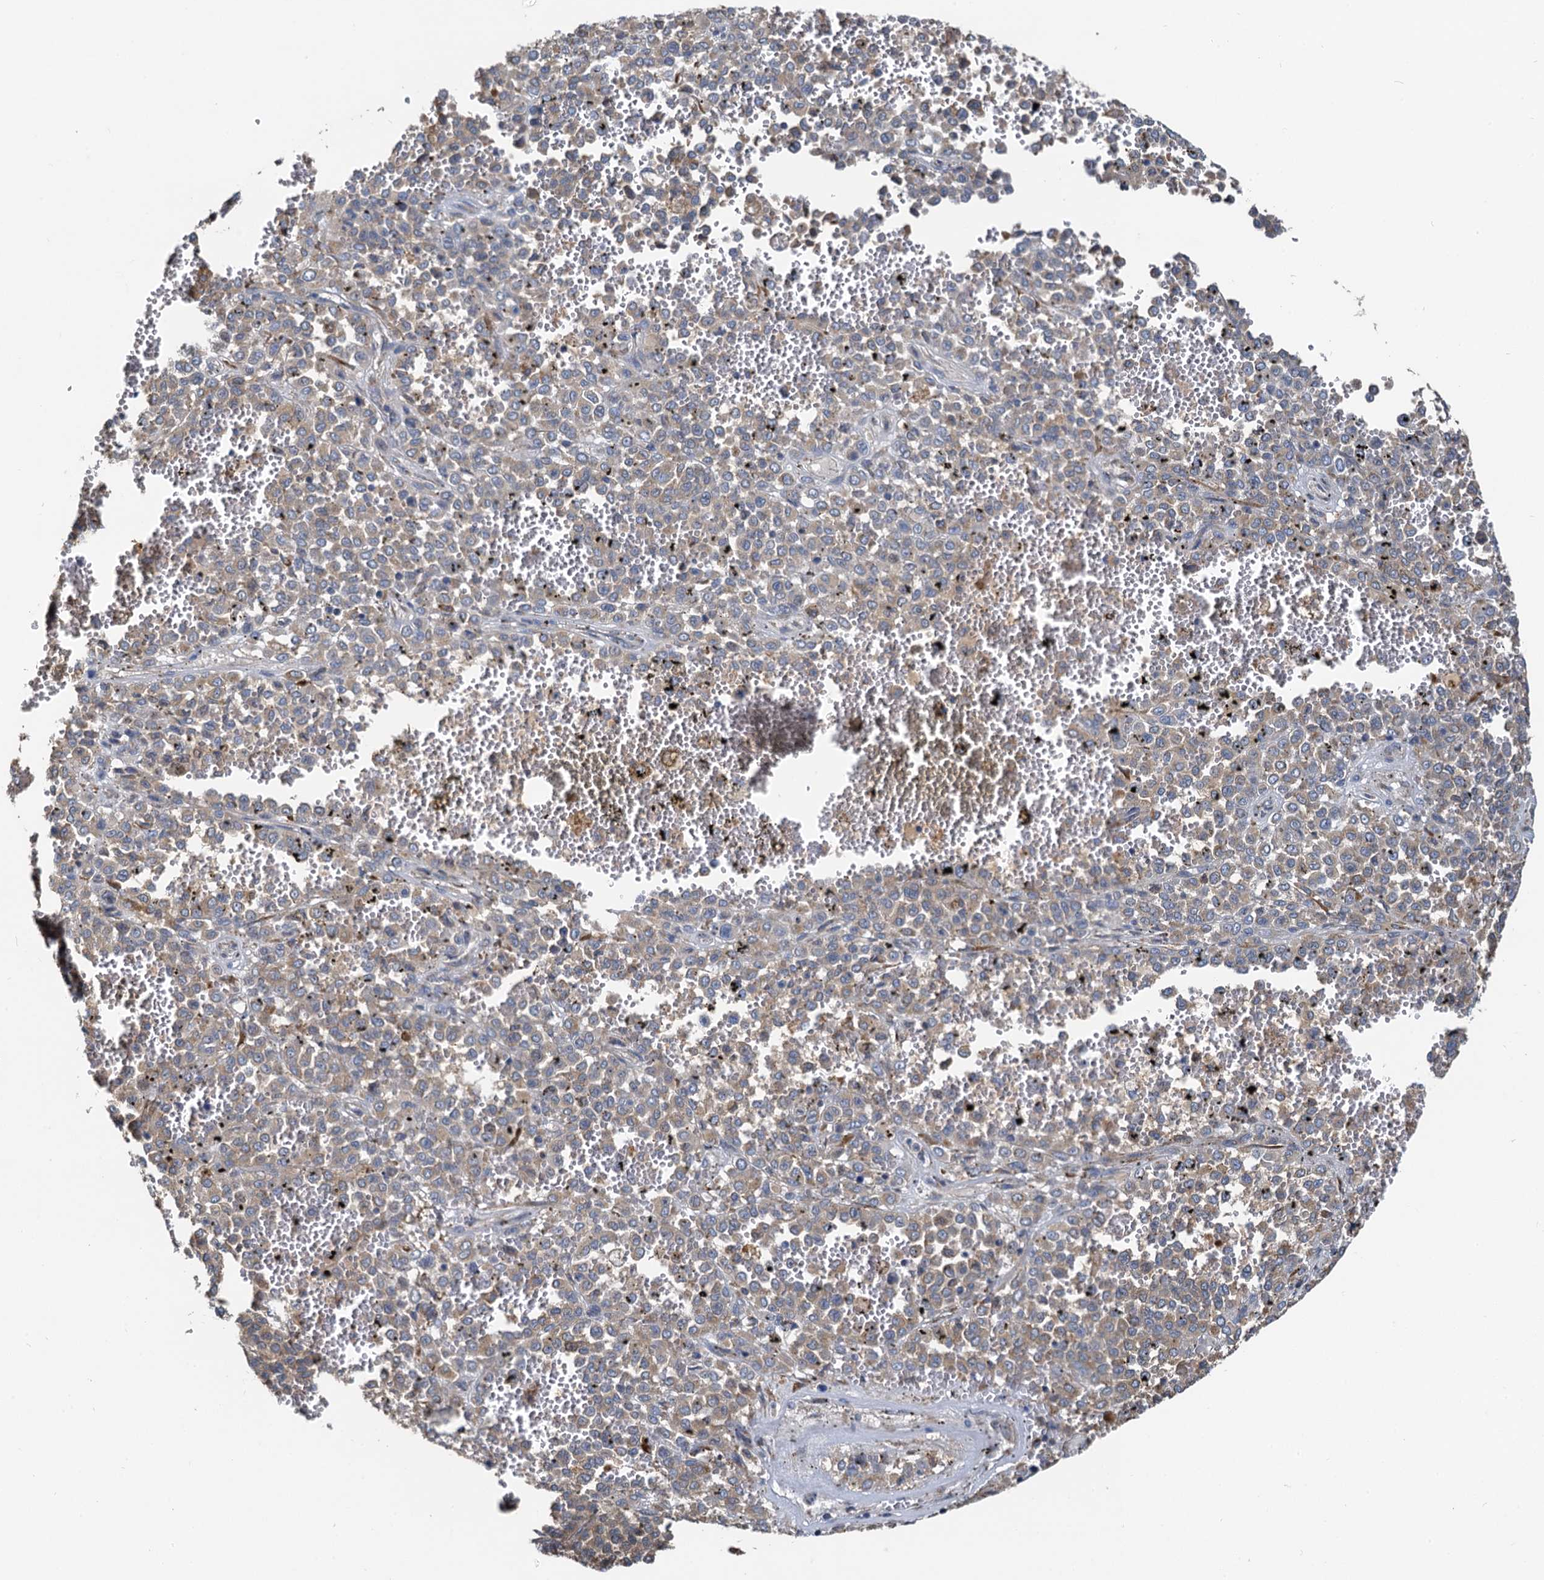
{"staining": {"intensity": "weak", "quantity": ">75%", "location": "cytoplasmic/membranous"}, "tissue": "melanoma", "cell_type": "Tumor cells", "image_type": "cancer", "snomed": [{"axis": "morphology", "description": "Malignant melanoma, Metastatic site"}, {"axis": "topography", "description": "Pancreas"}], "caption": "Weak cytoplasmic/membranous positivity for a protein is identified in about >75% of tumor cells of malignant melanoma (metastatic site) using IHC.", "gene": "NKAPD1", "patient": {"sex": "female", "age": 30}}